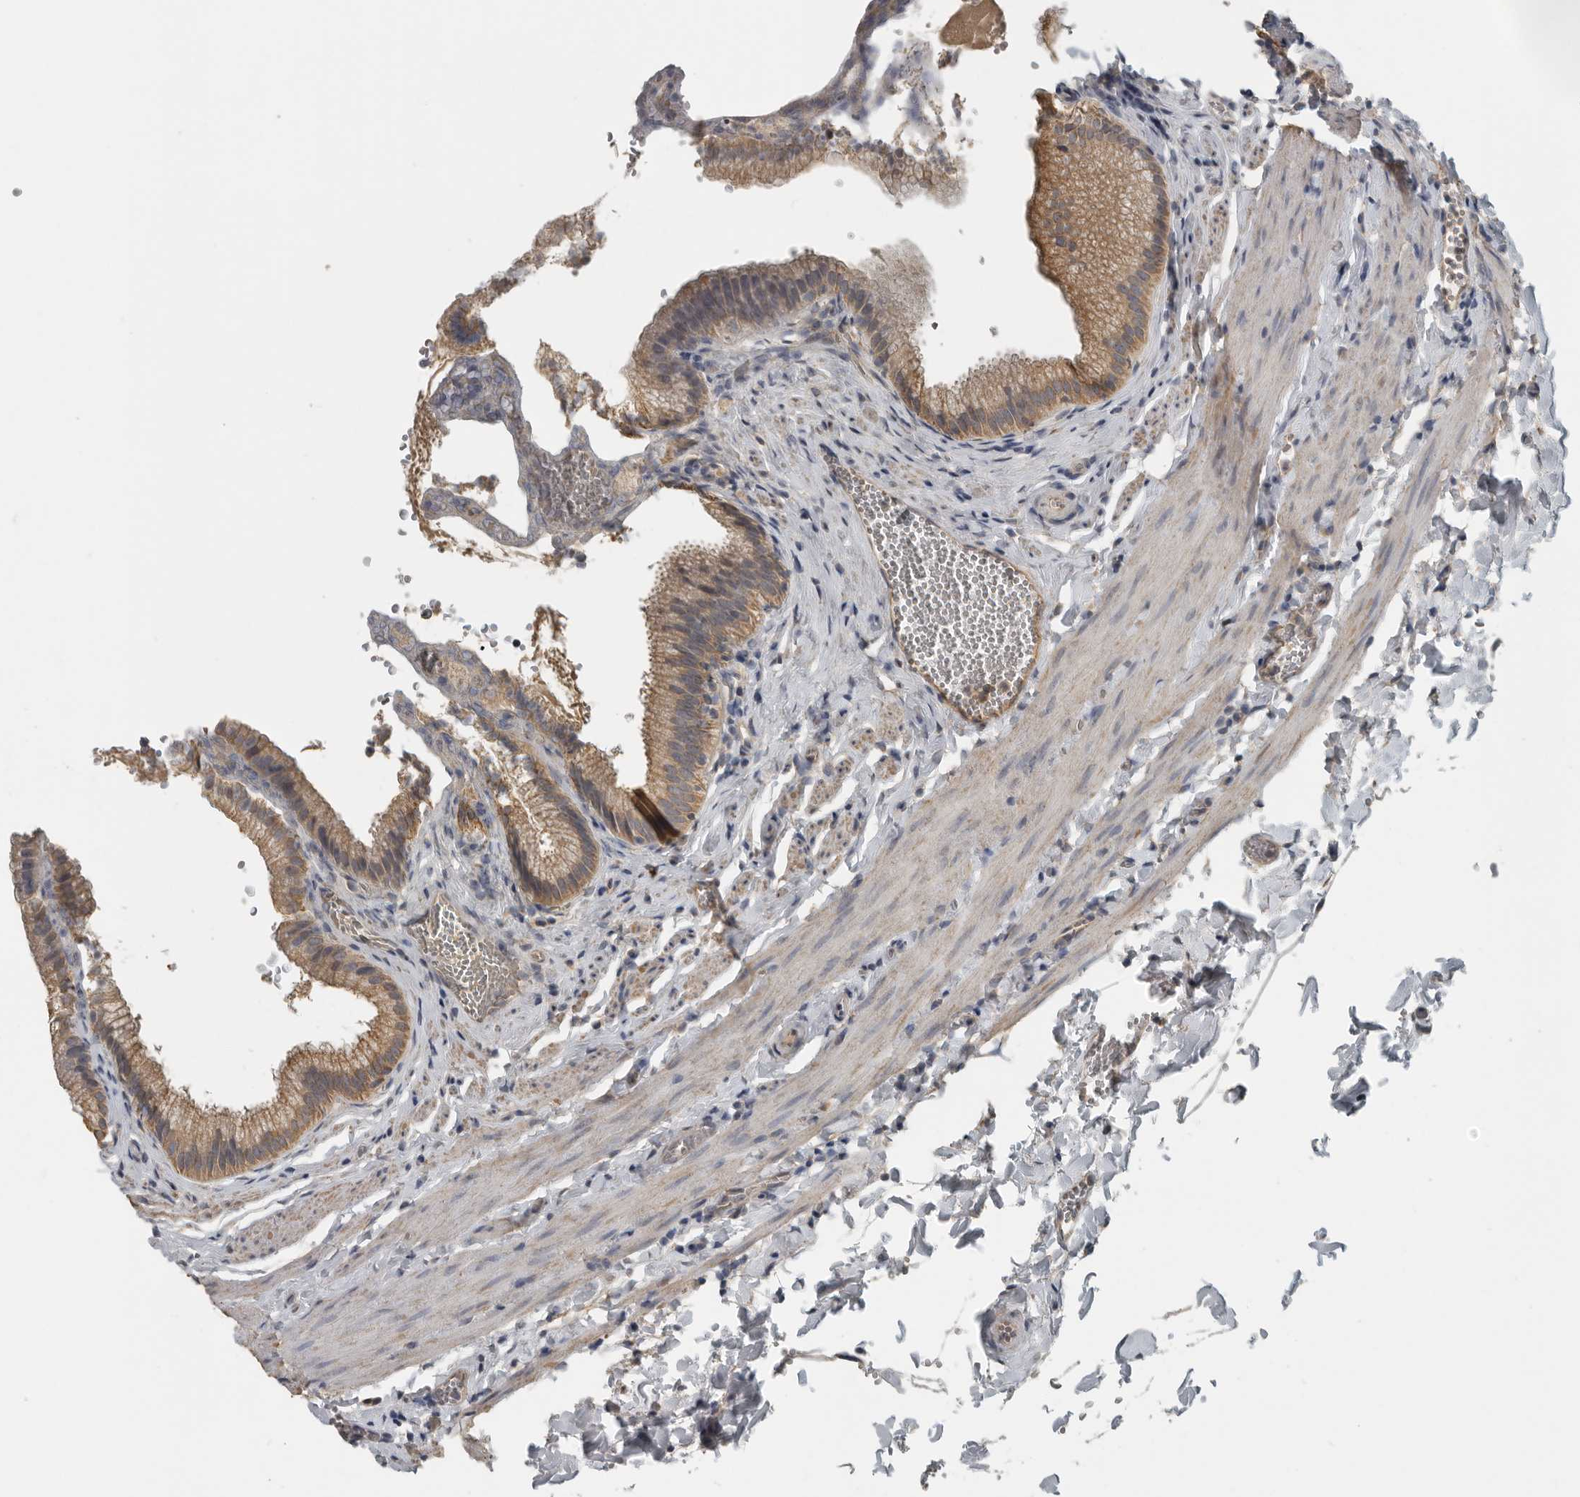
{"staining": {"intensity": "strong", "quantity": ">75%", "location": "cytoplasmic/membranous"}, "tissue": "gallbladder", "cell_type": "Glandular cells", "image_type": "normal", "snomed": [{"axis": "morphology", "description": "Normal tissue, NOS"}, {"axis": "topography", "description": "Gallbladder"}], "caption": "This is a photomicrograph of immunohistochemistry staining of benign gallbladder, which shows strong positivity in the cytoplasmic/membranous of glandular cells.", "gene": "AFAP1", "patient": {"sex": "male", "age": 38}}